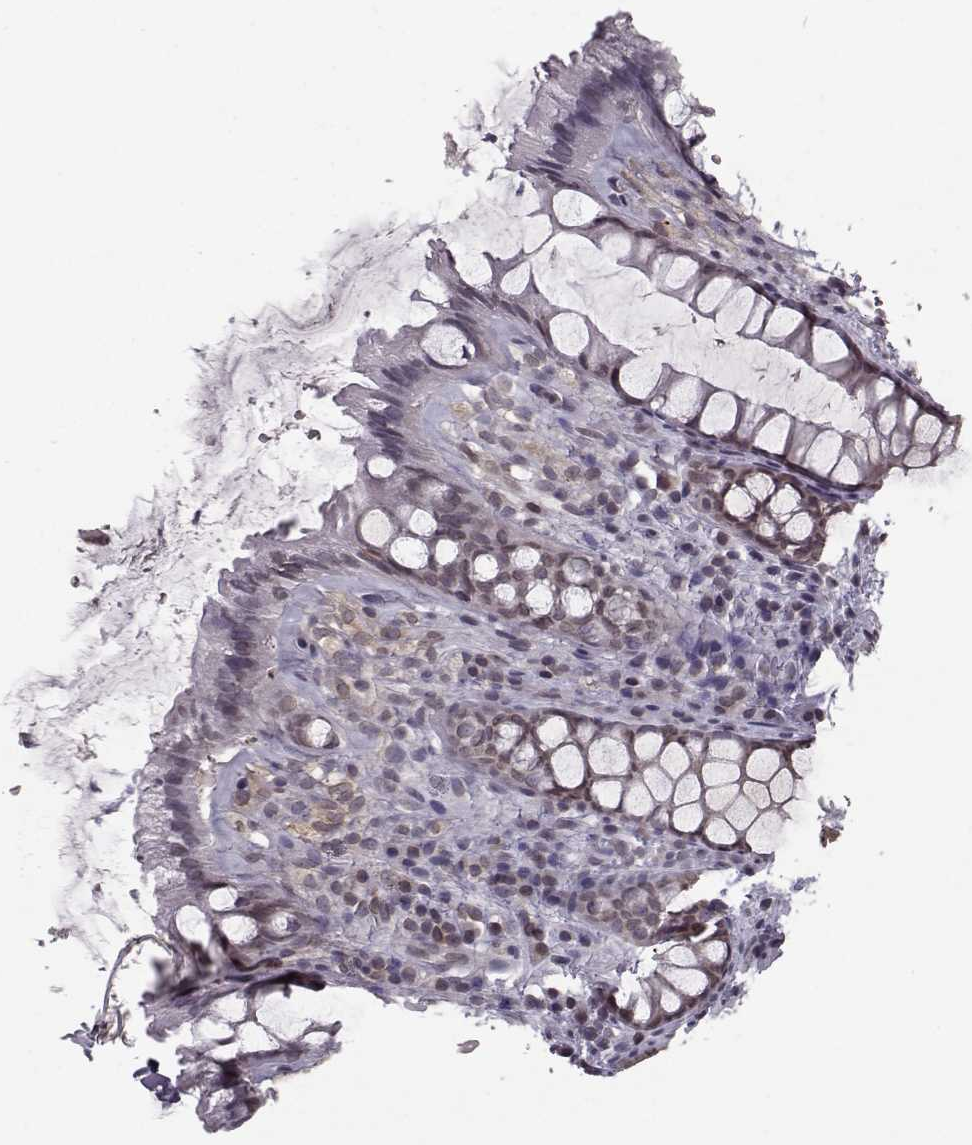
{"staining": {"intensity": "weak", "quantity": "<25%", "location": "cytoplasmic/membranous,nuclear"}, "tissue": "rectum", "cell_type": "Glandular cells", "image_type": "normal", "snomed": [{"axis": "morphology", "description": "Normal tissue, NOS"}, {"axis": "topography", "description": "Rectum"}], "caption": "DAB (3,3'-diaminobenzidine) immunohistochemical staining of benign rectum shows no significant expression in glandular cells.", "gene": "NUP37", "patient": {"sex": "female", "age": 62}}